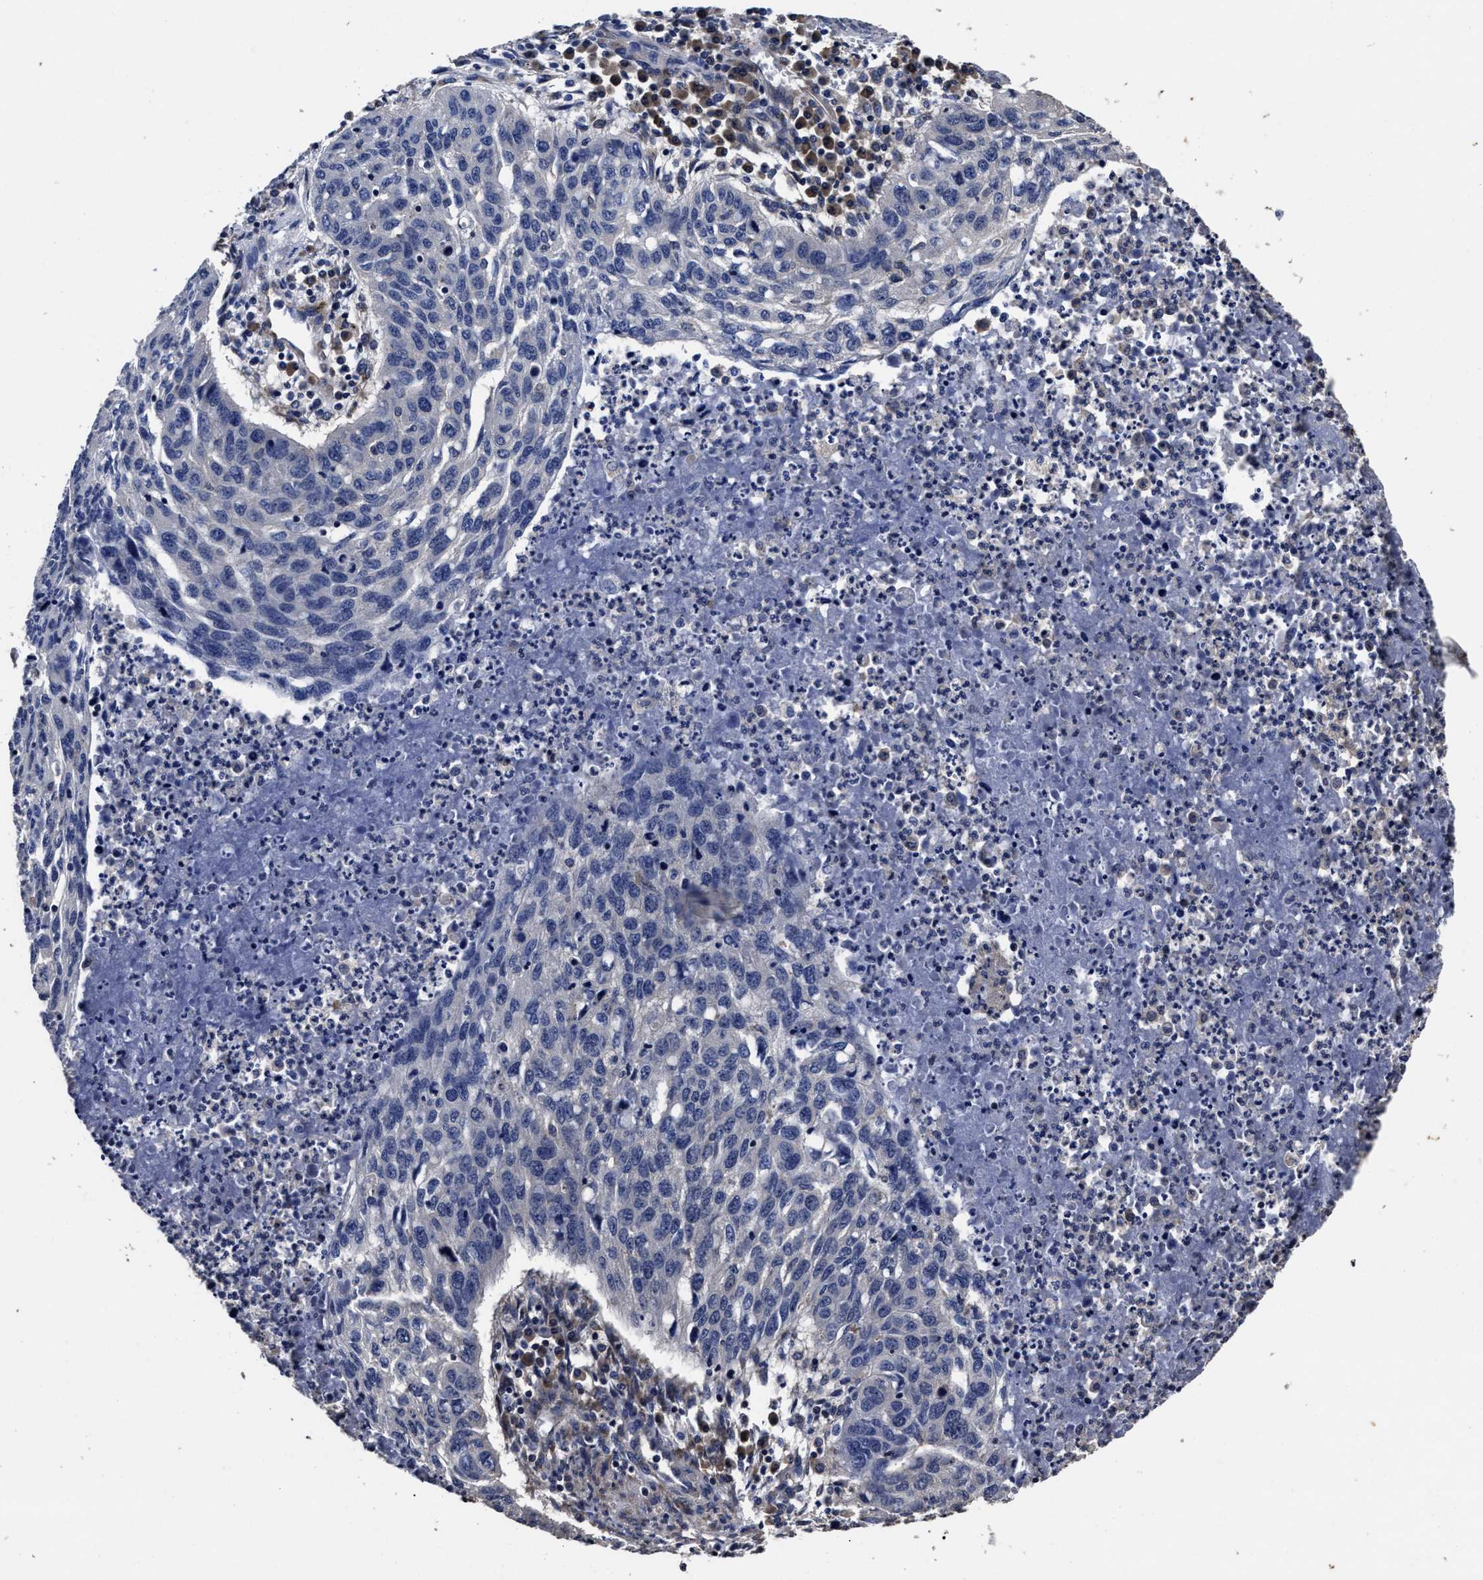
{"staining": {"intensity": "negative", "quantity": "none", "location": "none"}, "tissue": "lung cancer", "cell_type": "Tumor cells", "image_type": "cancer", "snomed": [{"axis": "morphology", "description": "Squamous cell carcinoma, NOS"}, {"axis": "topography", "description": "Lung"}], "caption": "A photomicrograph of lung cancer stained for a protein displays no brown staining in tumor cells.", "gene": "AVEN", "patient": {"sex": "female", "age": 63}}